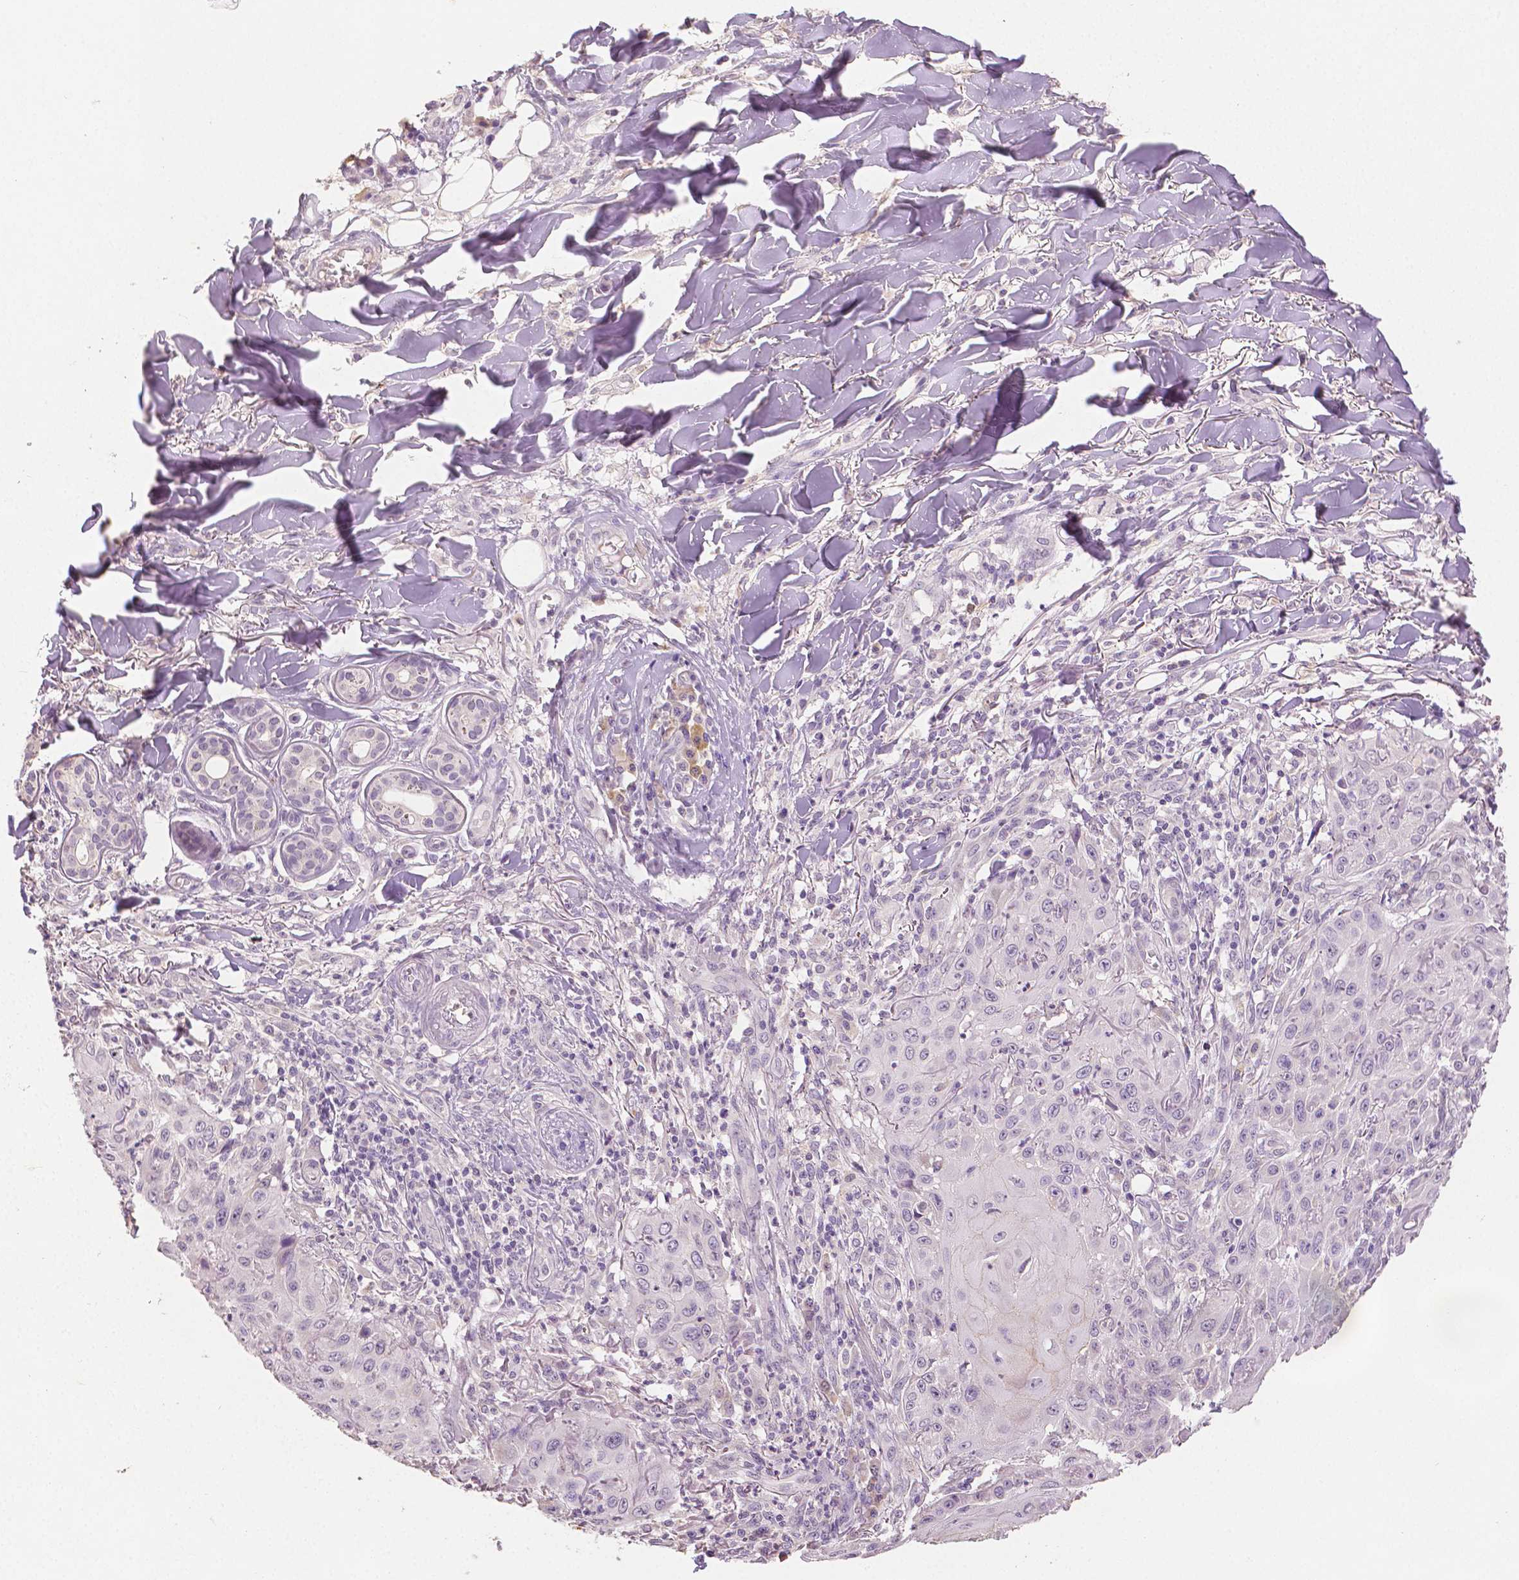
{"staining": {"intensity": "negative", "quantity": "none", "location": "none"}, "tissue": "skin cancer", "cell_type": "Tumor cells", "image_type": "cancer", "snomed": [{"axis": "morphology", "description": "Squamous cell carcinoma, NOS"}, {"axis": "topography", "description": "Skin"}], "caption": "Immunohistochemistry (IHC) of human skin cancer demonstrates no positivity in tumor cells. (DAB immunohistochemistry (IHC) with hematoxylin counter stain).", "gene": "TGM1", "patient": {"sex": "male", "age": 75}}